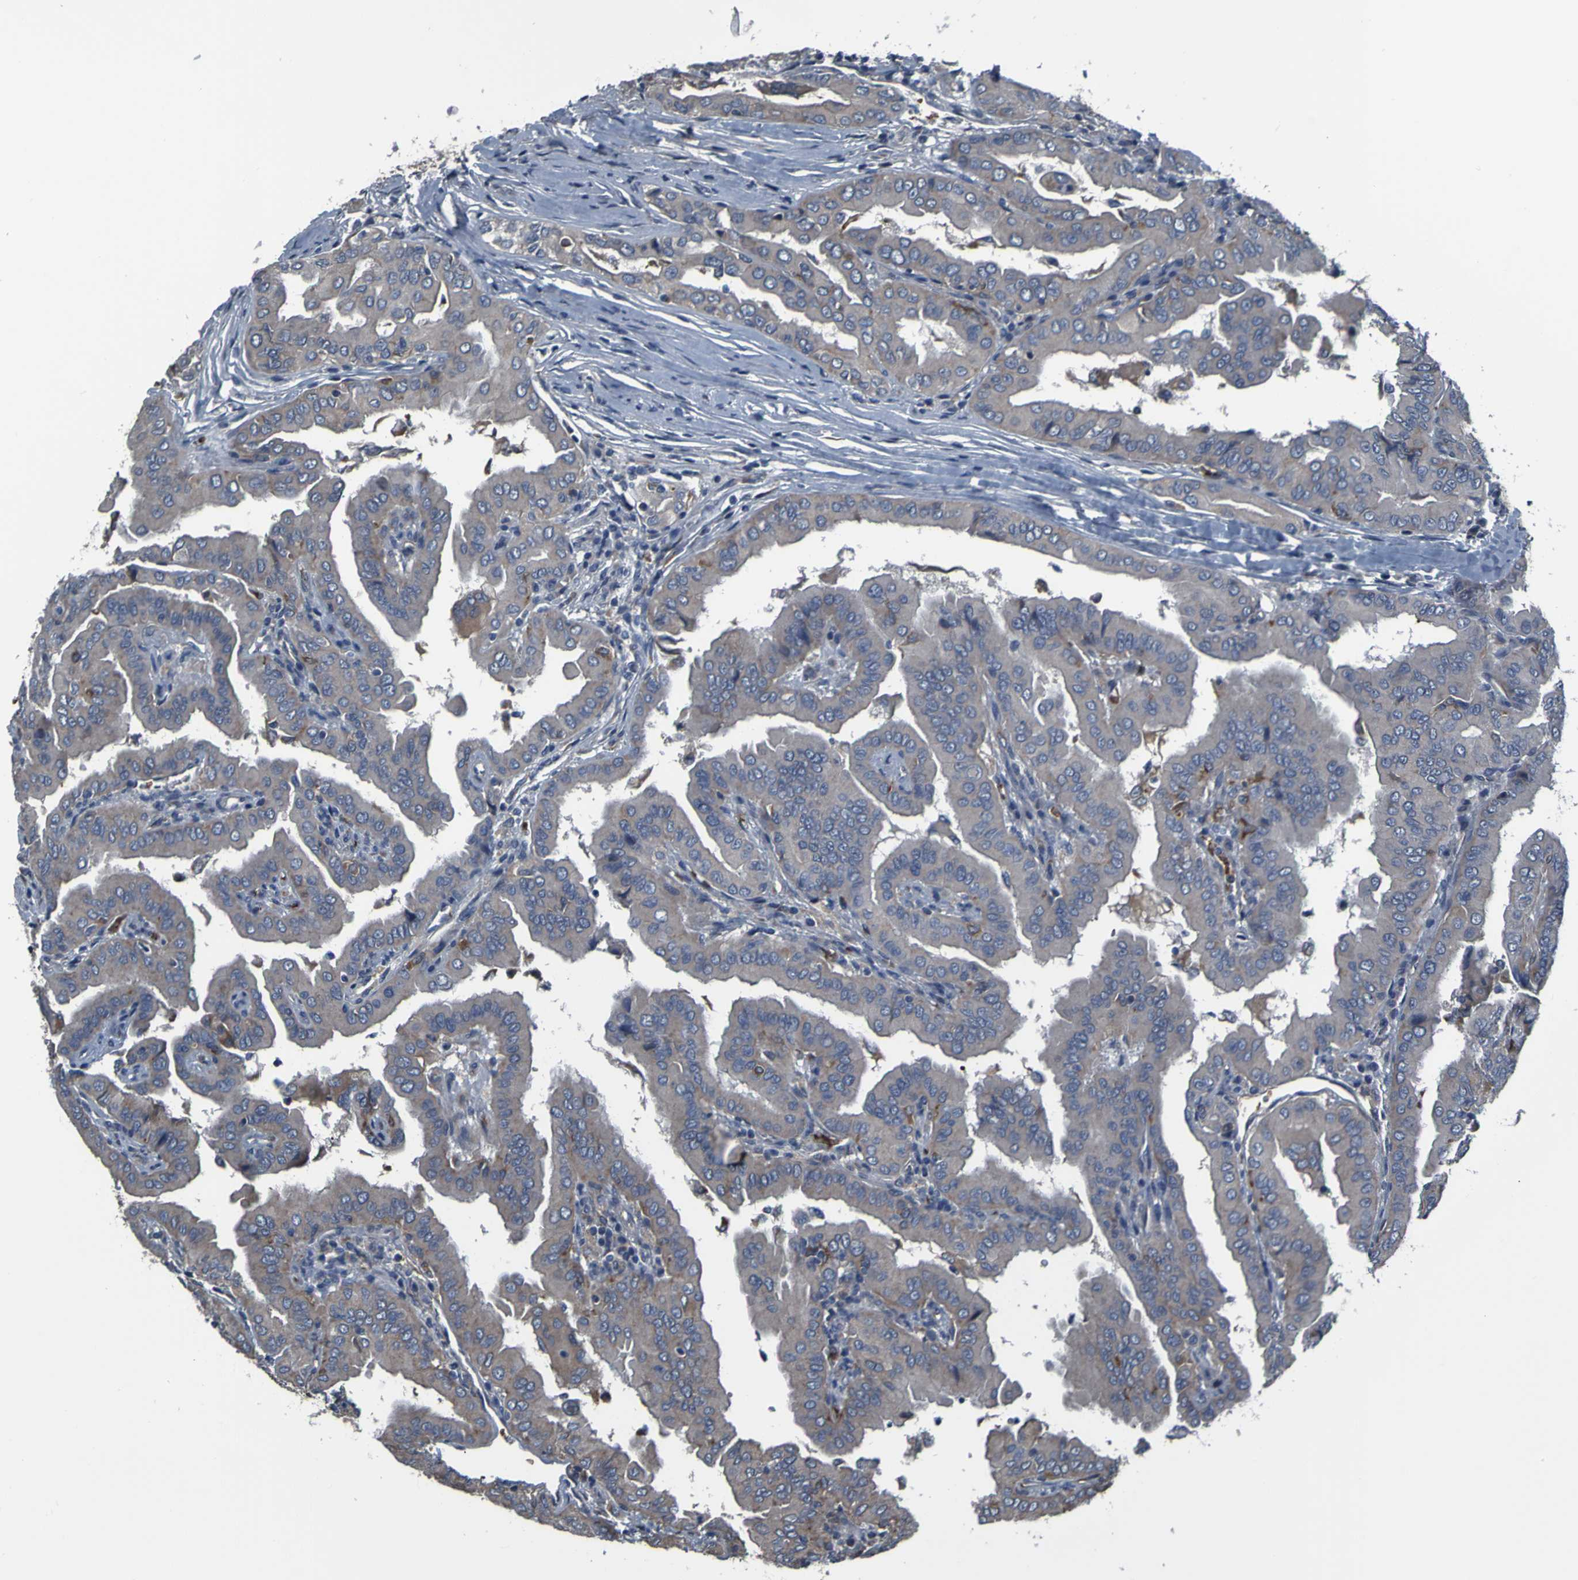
{"staining": {"intensity": "weak", "quantity": ">75%", "location": "cytoplasmic/membranous"}, "tissue": "thyroid cancer", "cell_type": "Tumor cells", "image_type": "cancer", "snomed": [{"axis": "morphology", "description": "Papillary adenocarcinoma, NOS"}, {"axis": "topography", "description": "Thyroid gland"}], "caption": "The image shows staining of thyroid papillary adenocarcinoma, revealing weak cytoplasmic/membranous protein positivity (brown color) within tumor cells.", "gene": "GRAMD1A", "patient": {"sex": "male", "age": 33}}